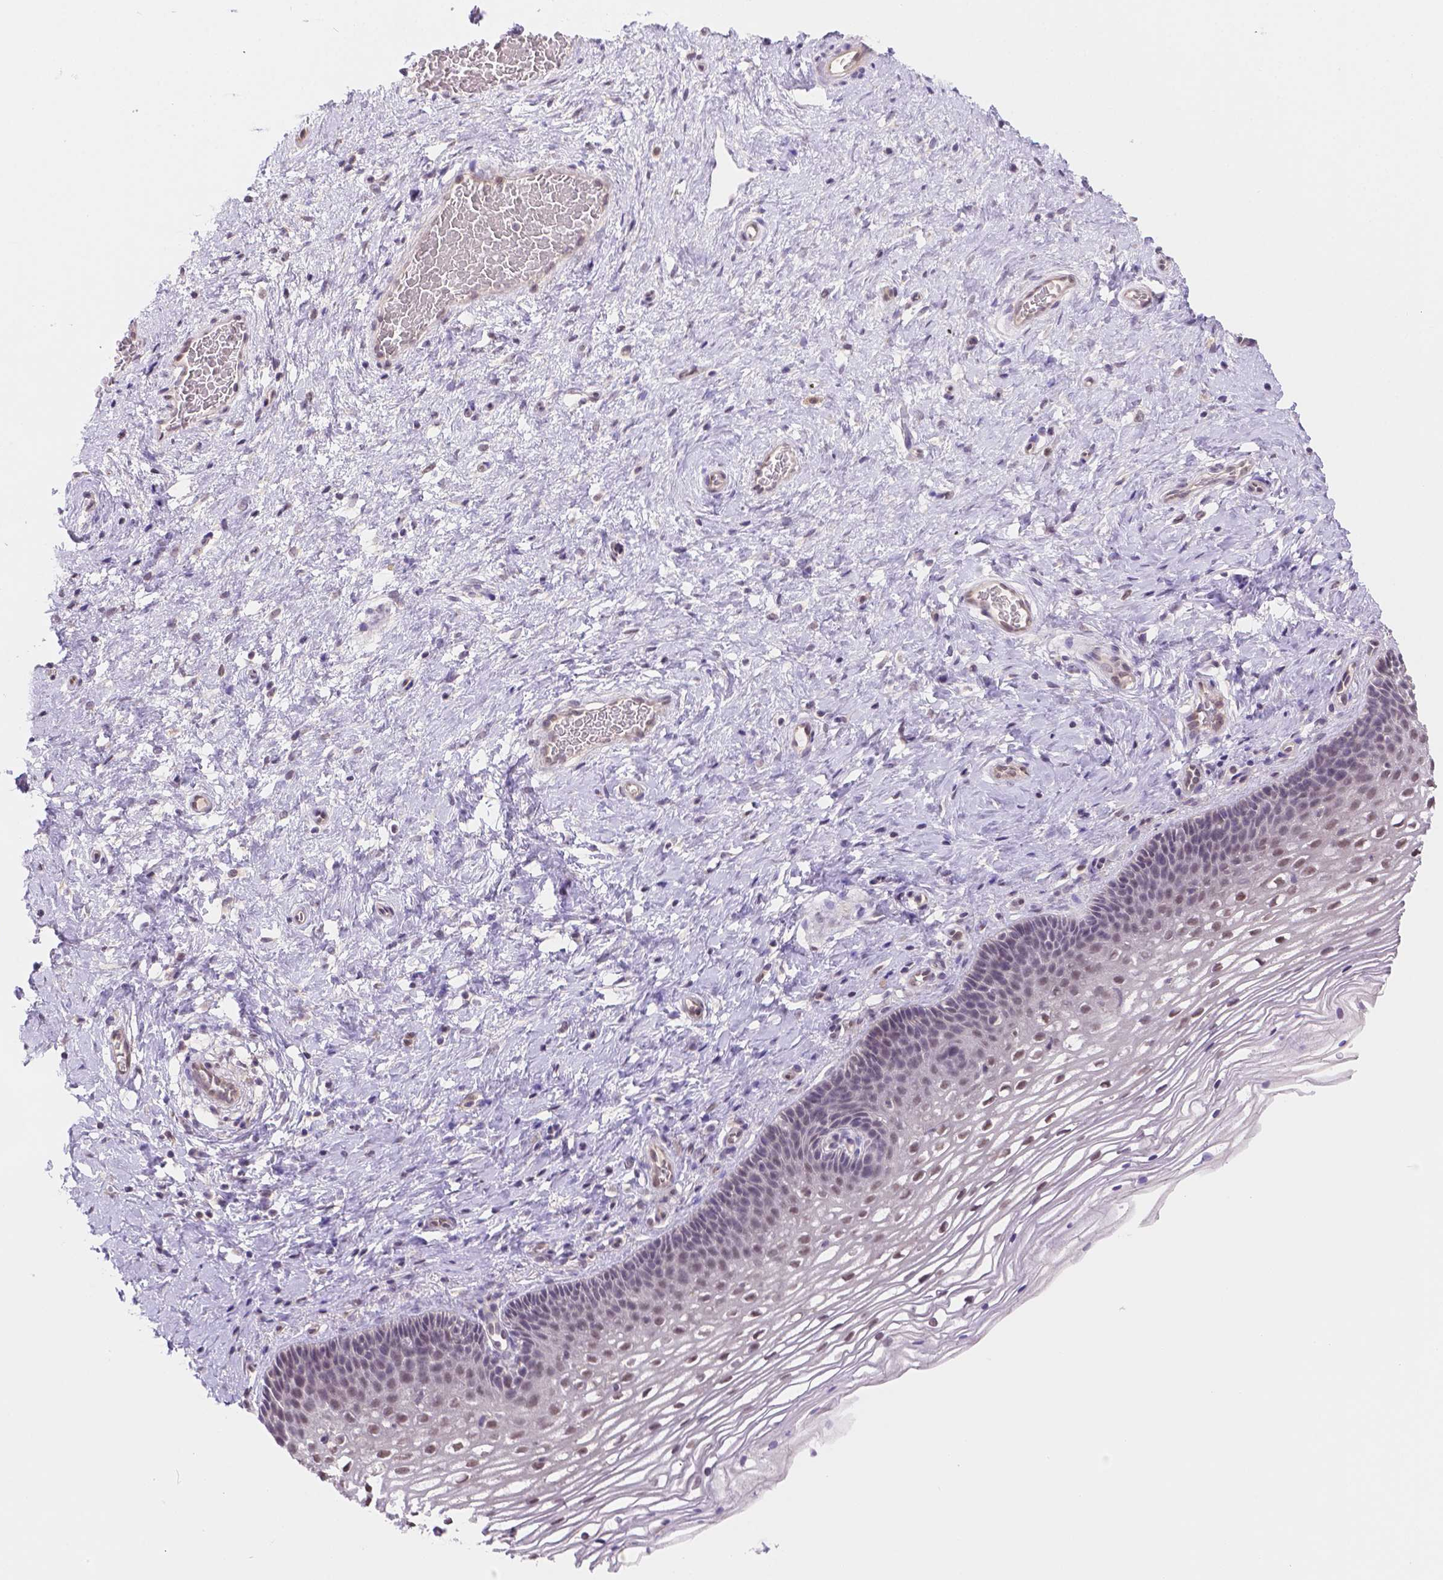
{"staining": {"intensity": "negative", "quantity": "none", "location": "none"}, "tissue": "cervix", "cell_type": "Glandular cells", "image_type": "normal", "snomed": [{"axis": "morphology", "description": "Normal tissue, NOS"}, {"axis": "topography", "description": "Cervix"}], "caption": "High magnification brightfield microscopy of unremarkable cervix stained with DAB (3,3'-diaminobenzidine) (brown) and counterstained with hematoxylin (blue): glandular cells show no significant expression.", "gene": "NXPE2", "patient": {"sex": "female", "age": 34}}